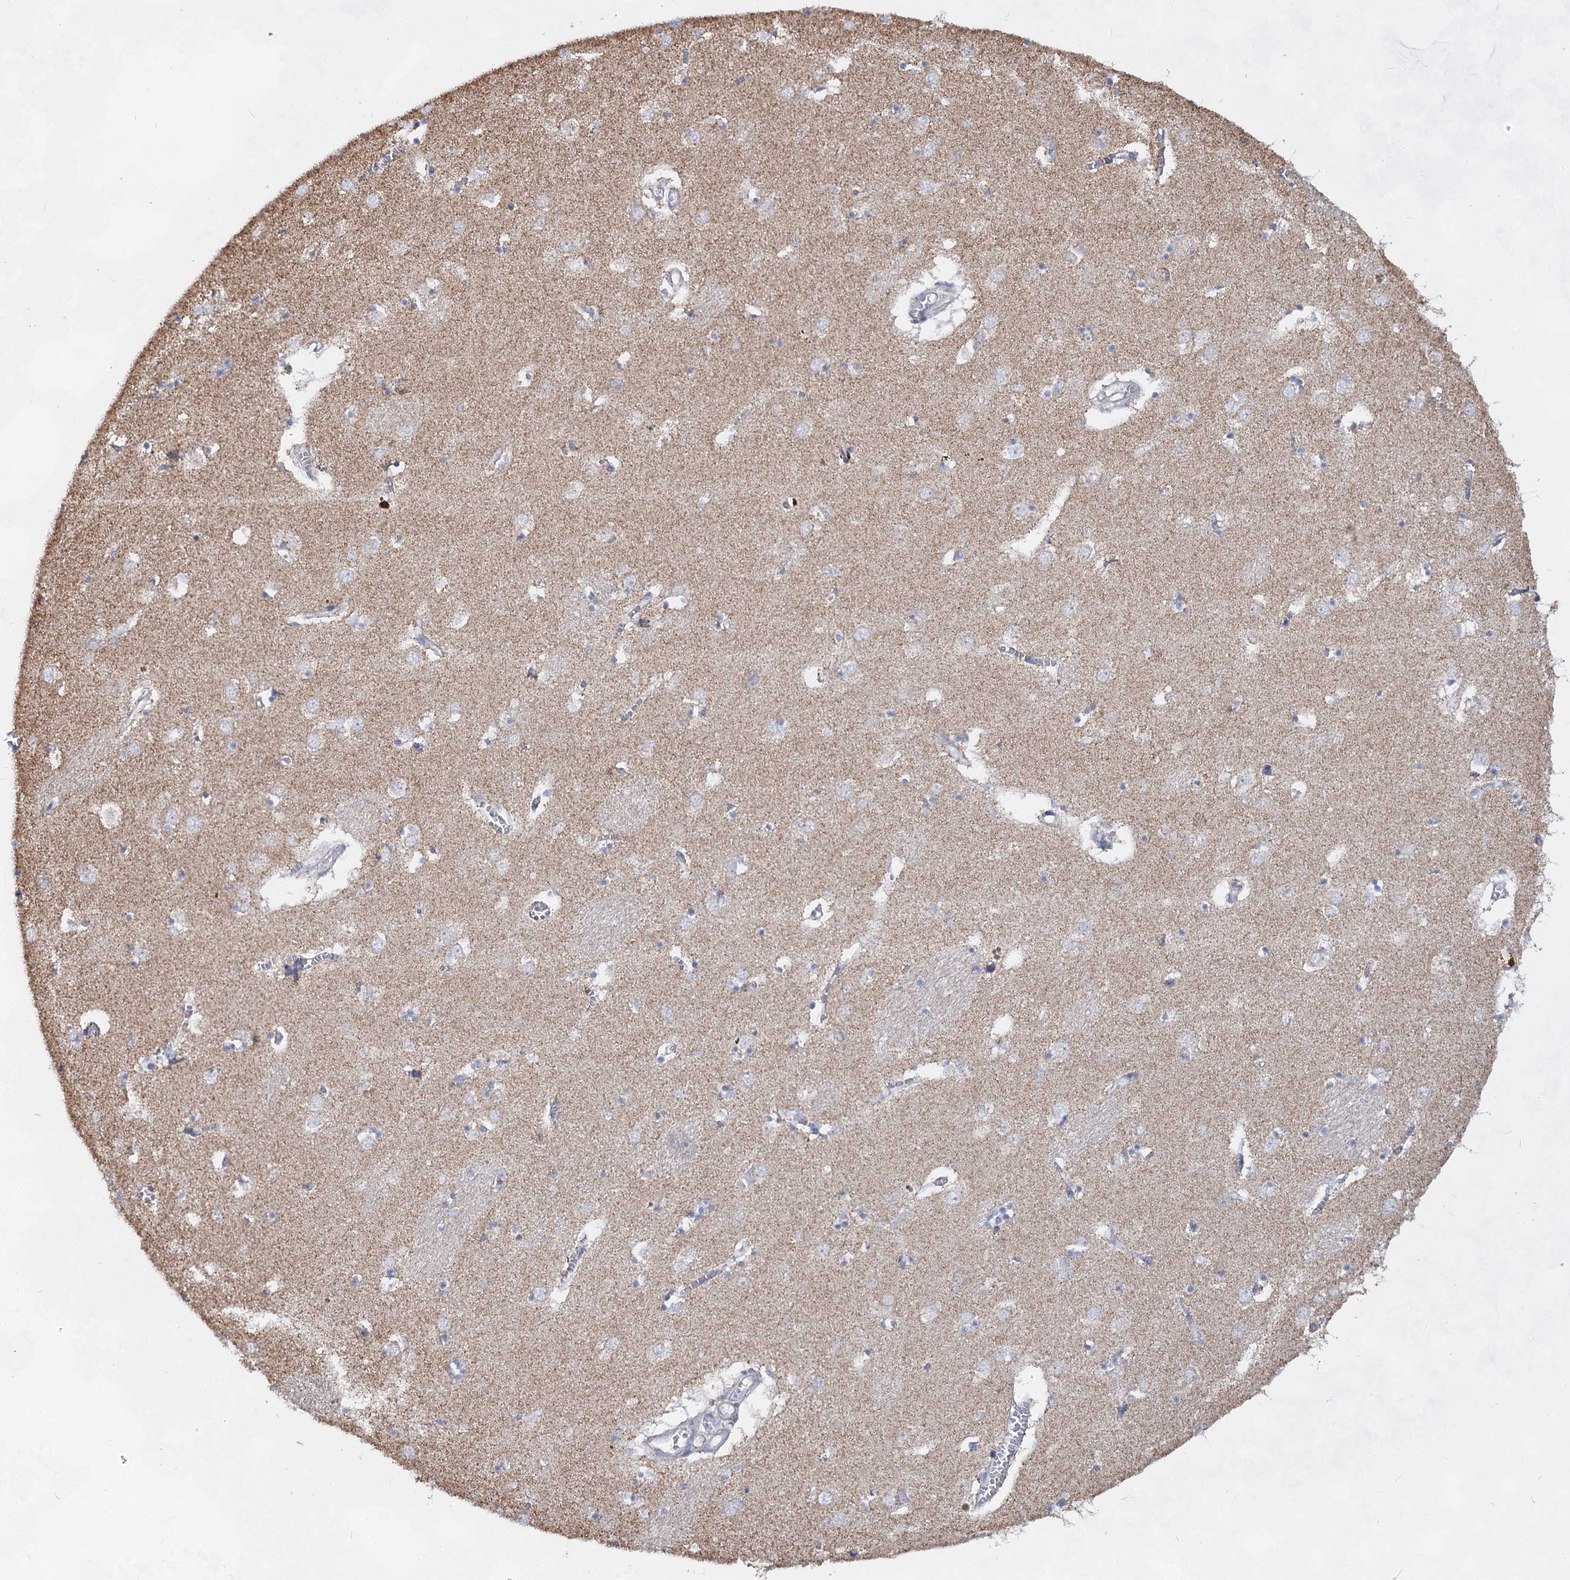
{"staining": {"intensity": "weak", "quantity": "<25%", "location": "cytoplasmic/membranous"}, "tissue": "caudate", "cell_type": "Glial cells", "image_type": "normal", "snomed": [{"axis": "morphology", "description": "Normal tissue, NOS"}, {"axis": "topography", "description": "Lateral ventricle wall"}], "caption": "Human caudate stained for a protein using immunohistochemistry reveals no positivity in glial cells.", "gene": "CCDC73", "patient": {"sex": "male", "age": 70}}